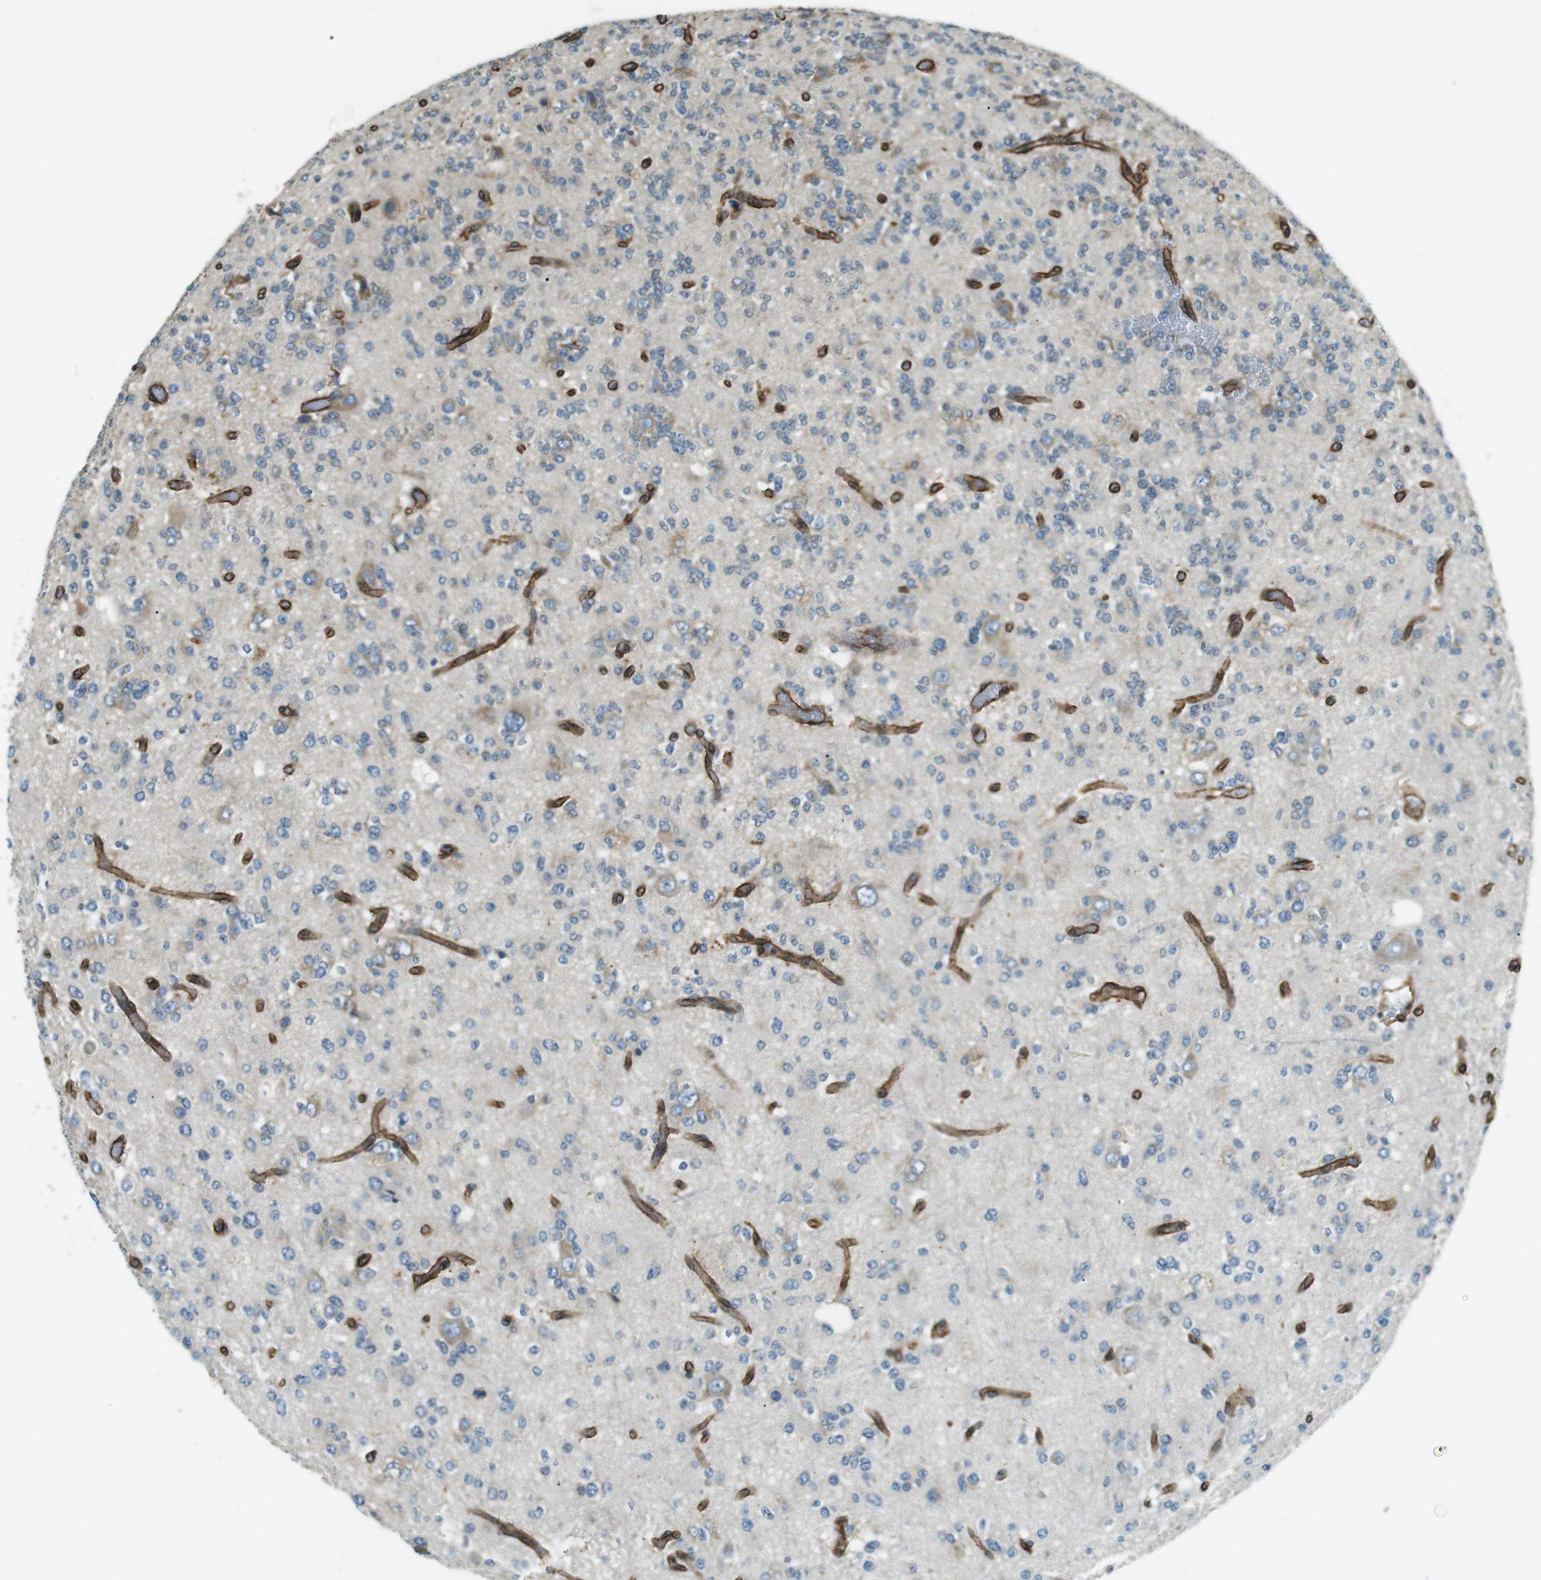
{"staining": {"intensity": "negative", "quantity": "none", "location": "none"}, "tissue": "glioma", "cell_type": "Tumor cells", "image_type": "cancer", "snomed": [{"axis": "morphology", "description": "Glioma, malignant, Low grade"}, {"axis": "topography", "description": "Brain"}], "caption": "This is an IHC image of human malignant low-grade glioma. There is no expression in tumor cells.", "gene": "ODR4", "patient": {"sex": "male", "age": 38}}